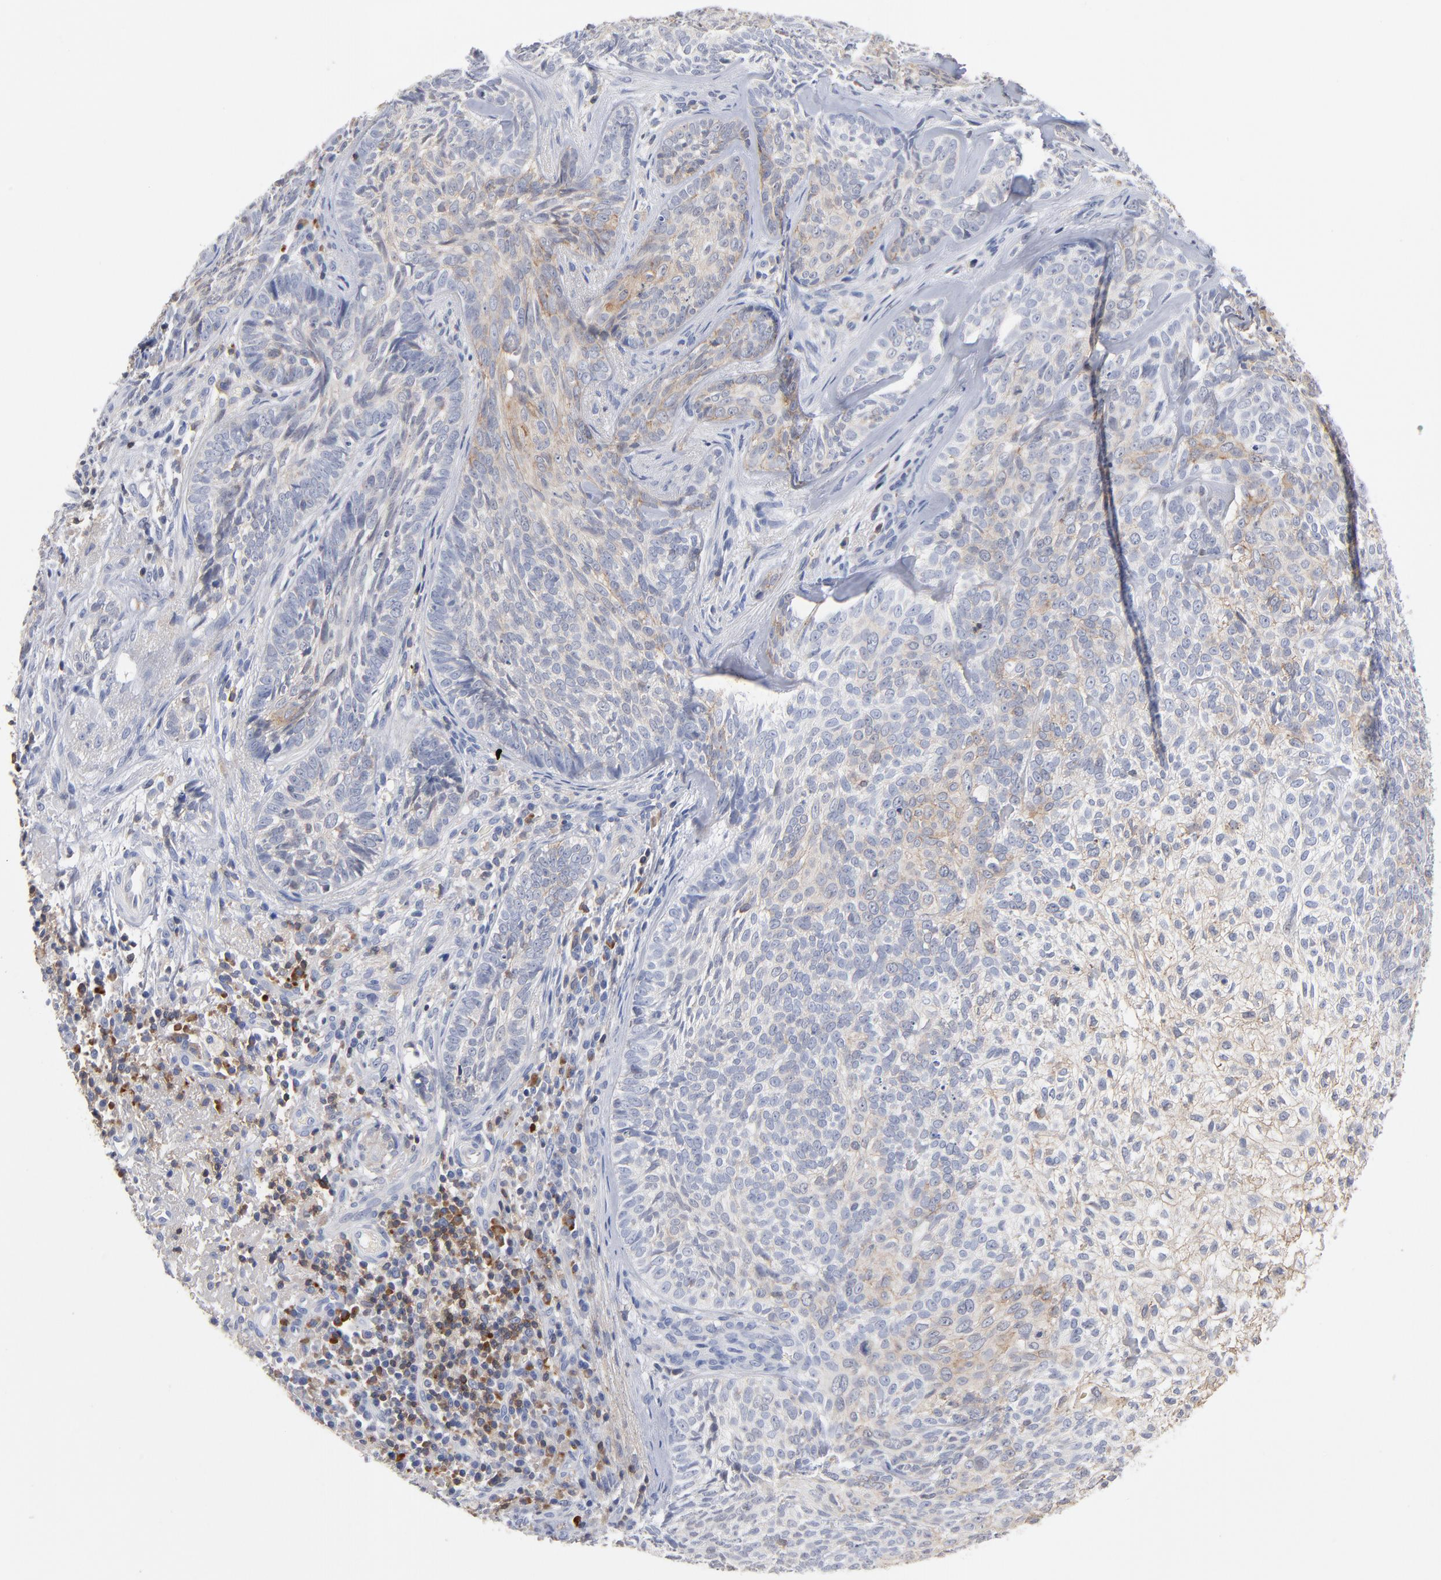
{"staining": {"intensity": "weak", "quantity": "<25%", "location": "cytoplasmic/membranous"}, "tissue": "skin cancer", "cell_type": "Tumor cells", "image_type": "cancer", "snomed": [{"axis": "morphology", "description": "Basal cell carcinoma"}, {"axis": "topography", "description": "Skin"}], "caption": "Tumor cells are negative for brown protein staining in skin cancer.", "gene": "PDLIM2", "patient": {"sex": "male", "age": 72}}